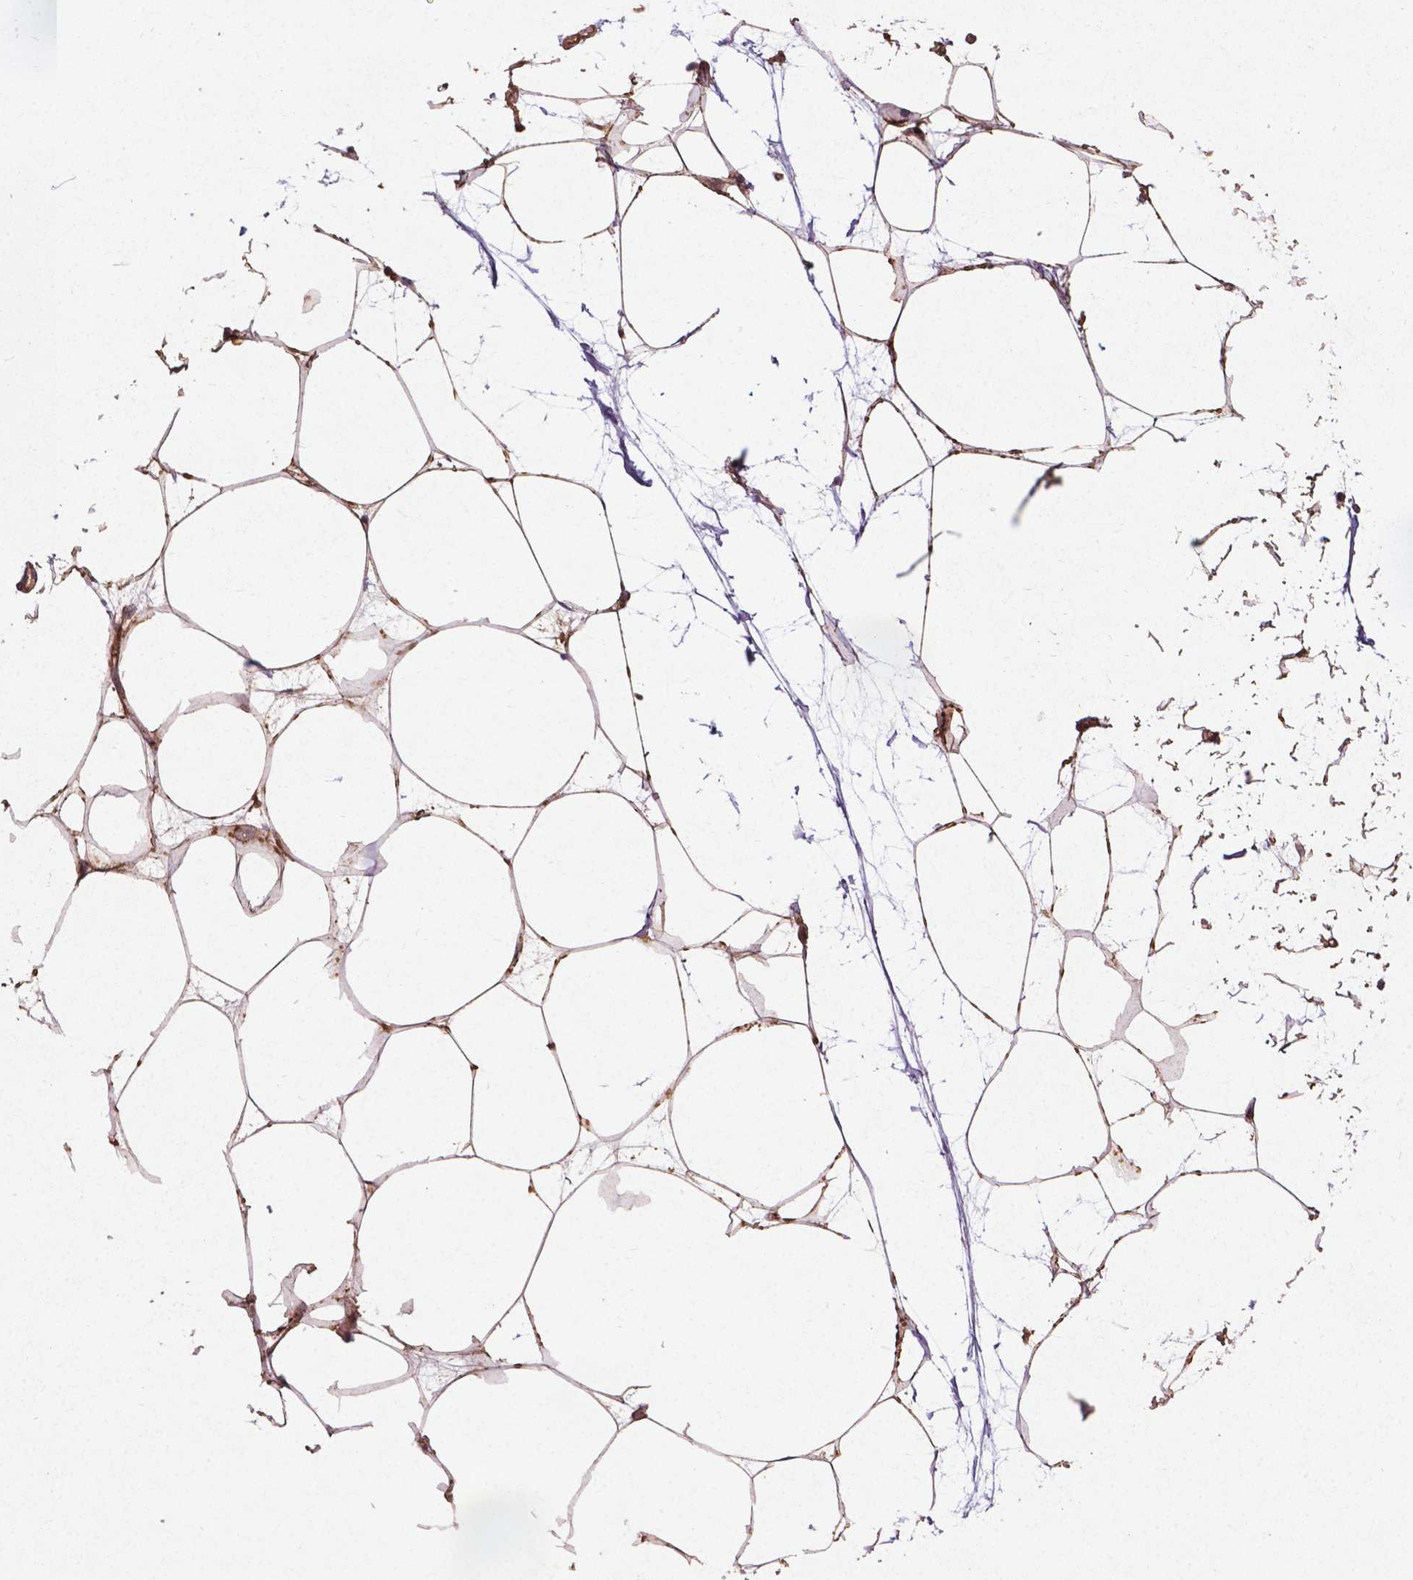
{"staining": {"intensity": "moderate", "quantity": "25%-75%", "location": "cytoplasmic/membranous"}, "tissue": "breast", "cell_type": "Adipocytes", "image_type": "normal", "snomed": [{"axis": "morphology", "description": "Normal tissue, NOS"}, {"axis": "topography", "description": "Breast"}], "caption": "This photomicrograph displays IHC staining of normal human breast, with medium moderate cytoplasmic/membranous expression in approximately 25%-75% of adipocytes.", "gene": "RRAS", "patient": {"sex": "female", "age": 45}}